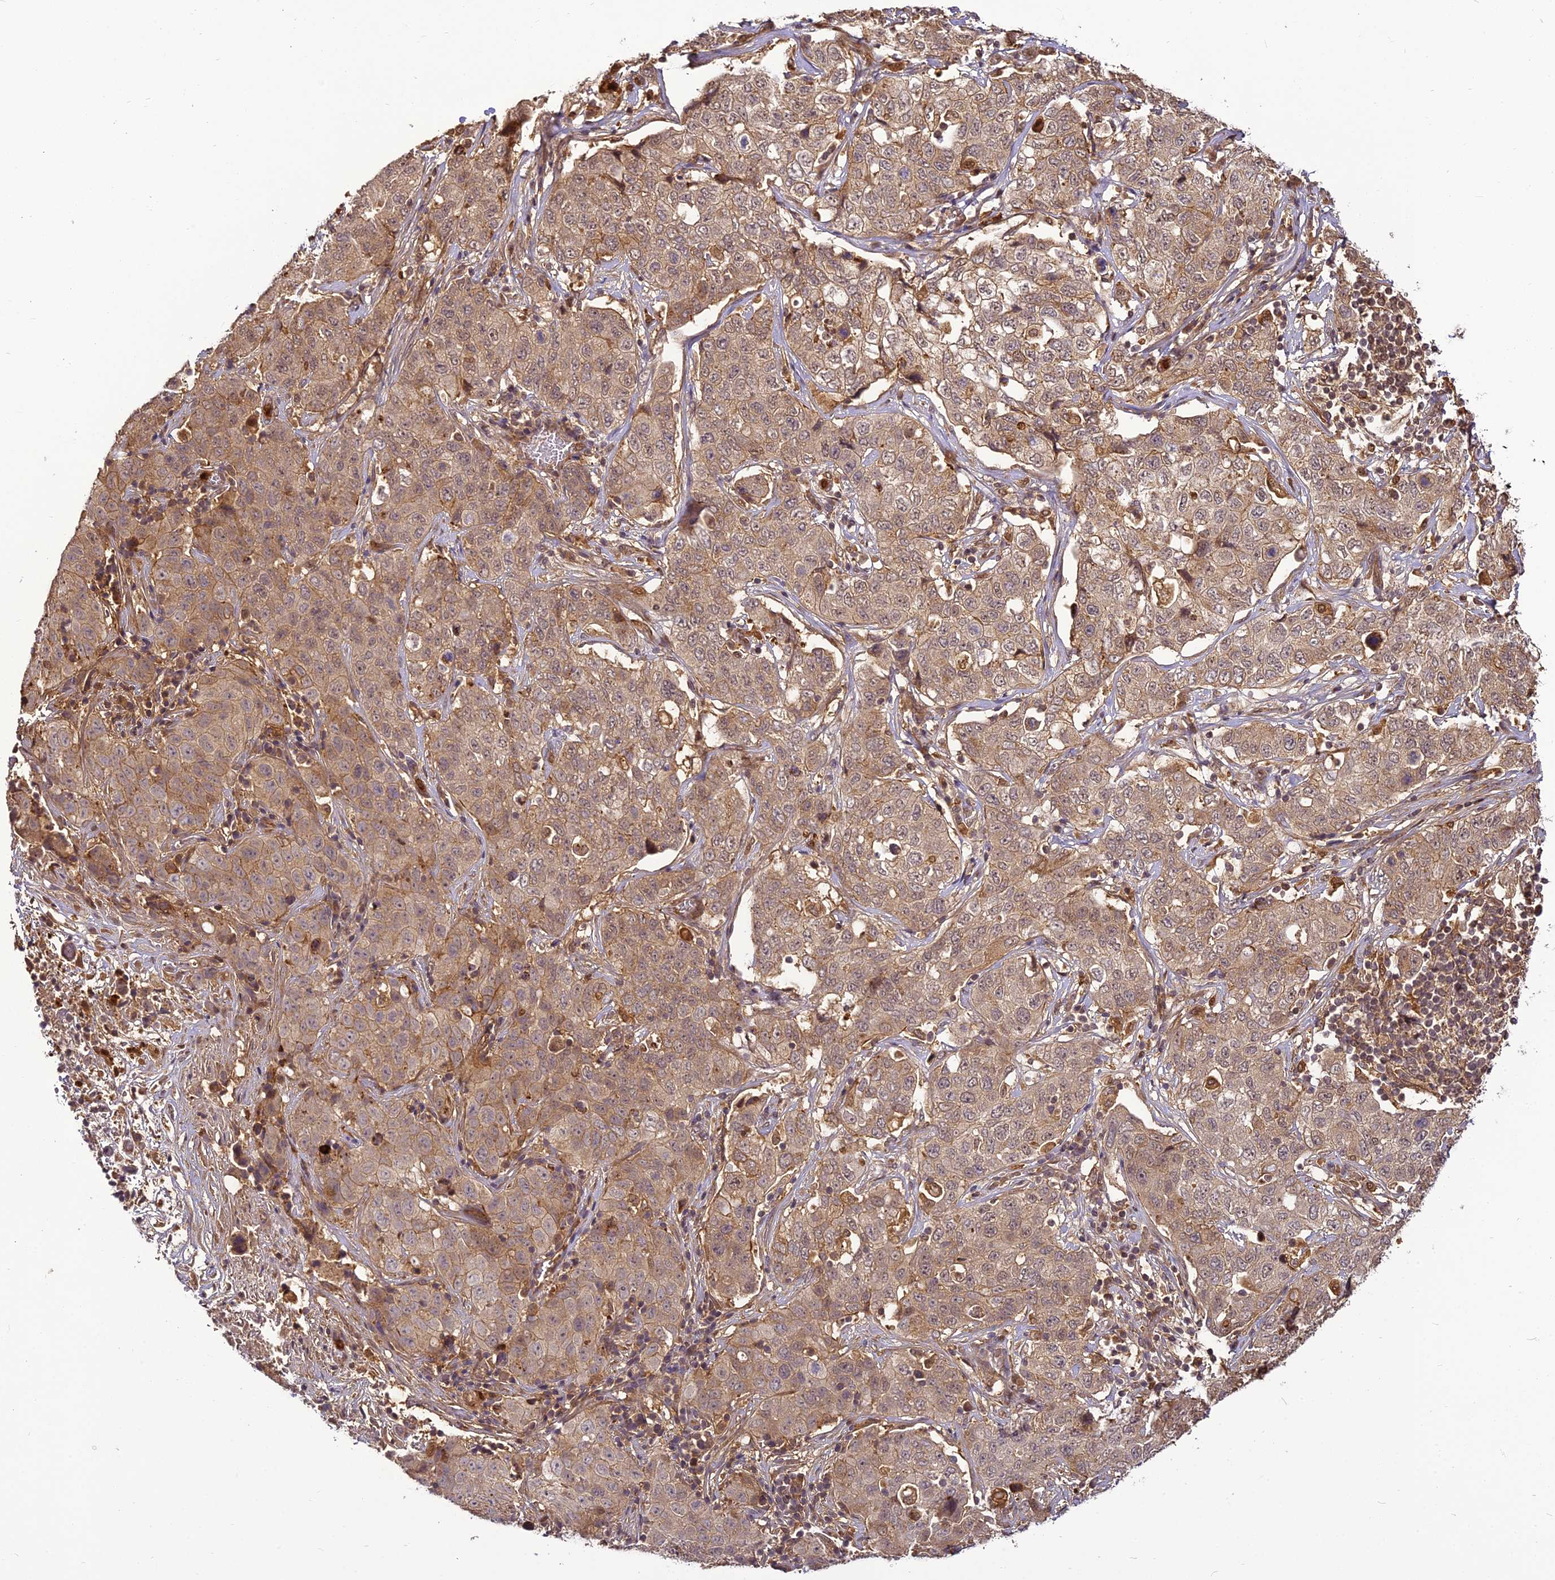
{"staining": {"intensity": "weak", "quantity": ">75%", "location": "cytoplasmic/membranous"}, "tissue": "stomach cancer", "cell_type": "Tumor cells", "image_type": "cancer", "snomed": [{"axis": "morphology", "description": "Normal tissue, NOS"}, {"axis": "morphology", "description": "Adenocarcinoma, NOS"}, {"axis": "topography", "description": "Lymph node"}, {"axis": "topography", "description": "Stomach"}], "caption": "Human adenocarcinoma (stomach) stained with a brown dye reveals weak cytoplasmic/membranous positive staining in approximately >75% of tumor cells.", "gene": "BCDIN3D", "patient": {"sex": "male", "age": 48}}